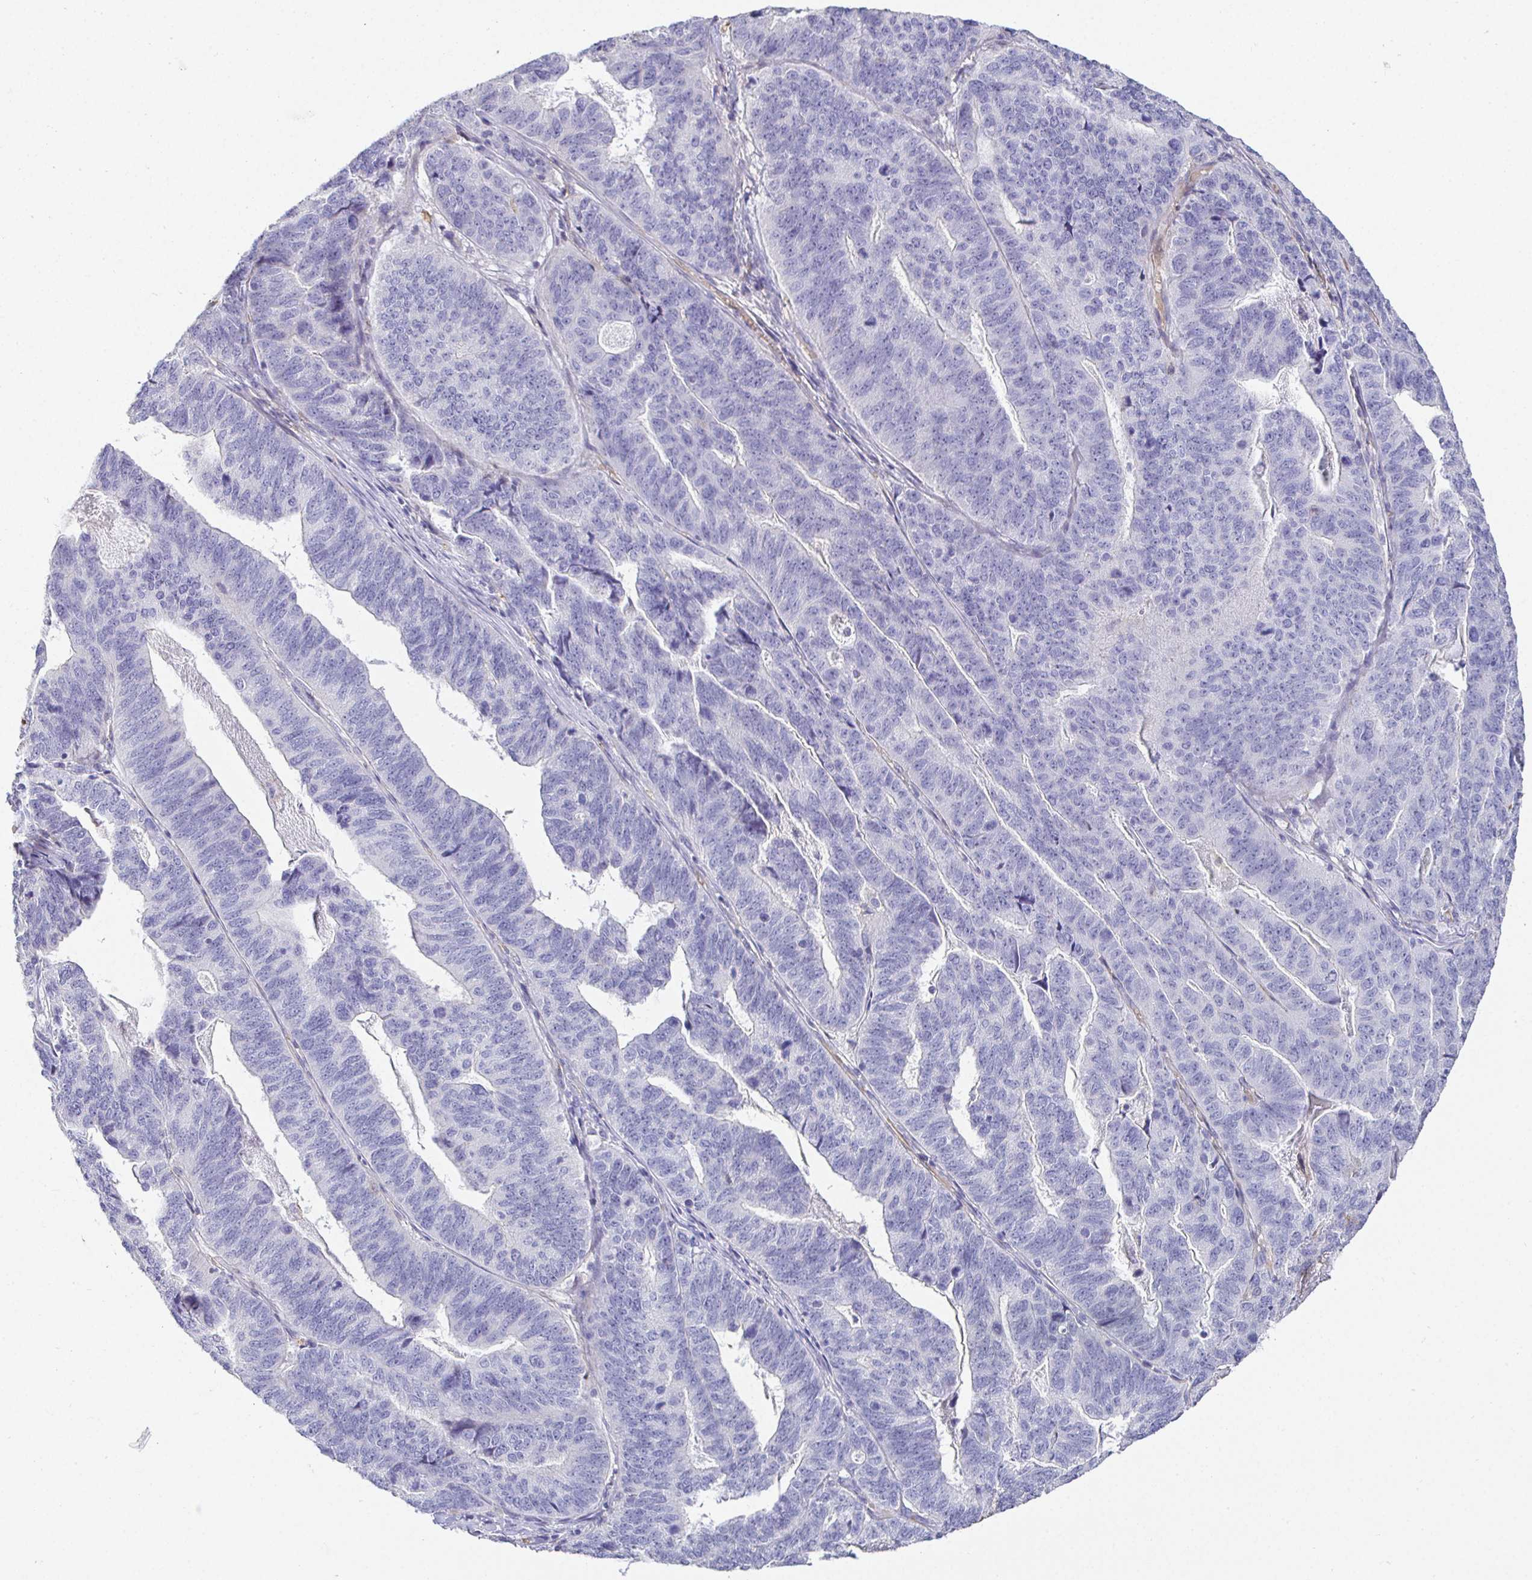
{"staining": {"intensity": "negative", "quantity": "none", "location": "none"}, "tissue": "stomach cancer", "cell_type": "Tumor cells", "image_type": "cancer", "snomed": [{"axis": "morphology", "description": "Adenocarcinoma, NOS"}, {"axis": "topography", "description": "Stomach, upper"}], "caption": "DAB (3,3'-diaminobenzidine) immunohistochemical staining of human adenocarcinoma (stomach) demonstrates no significant expression in tumor cells.", "gene": "SIRPA", "patient": {"sex": "female", "age": 67}}